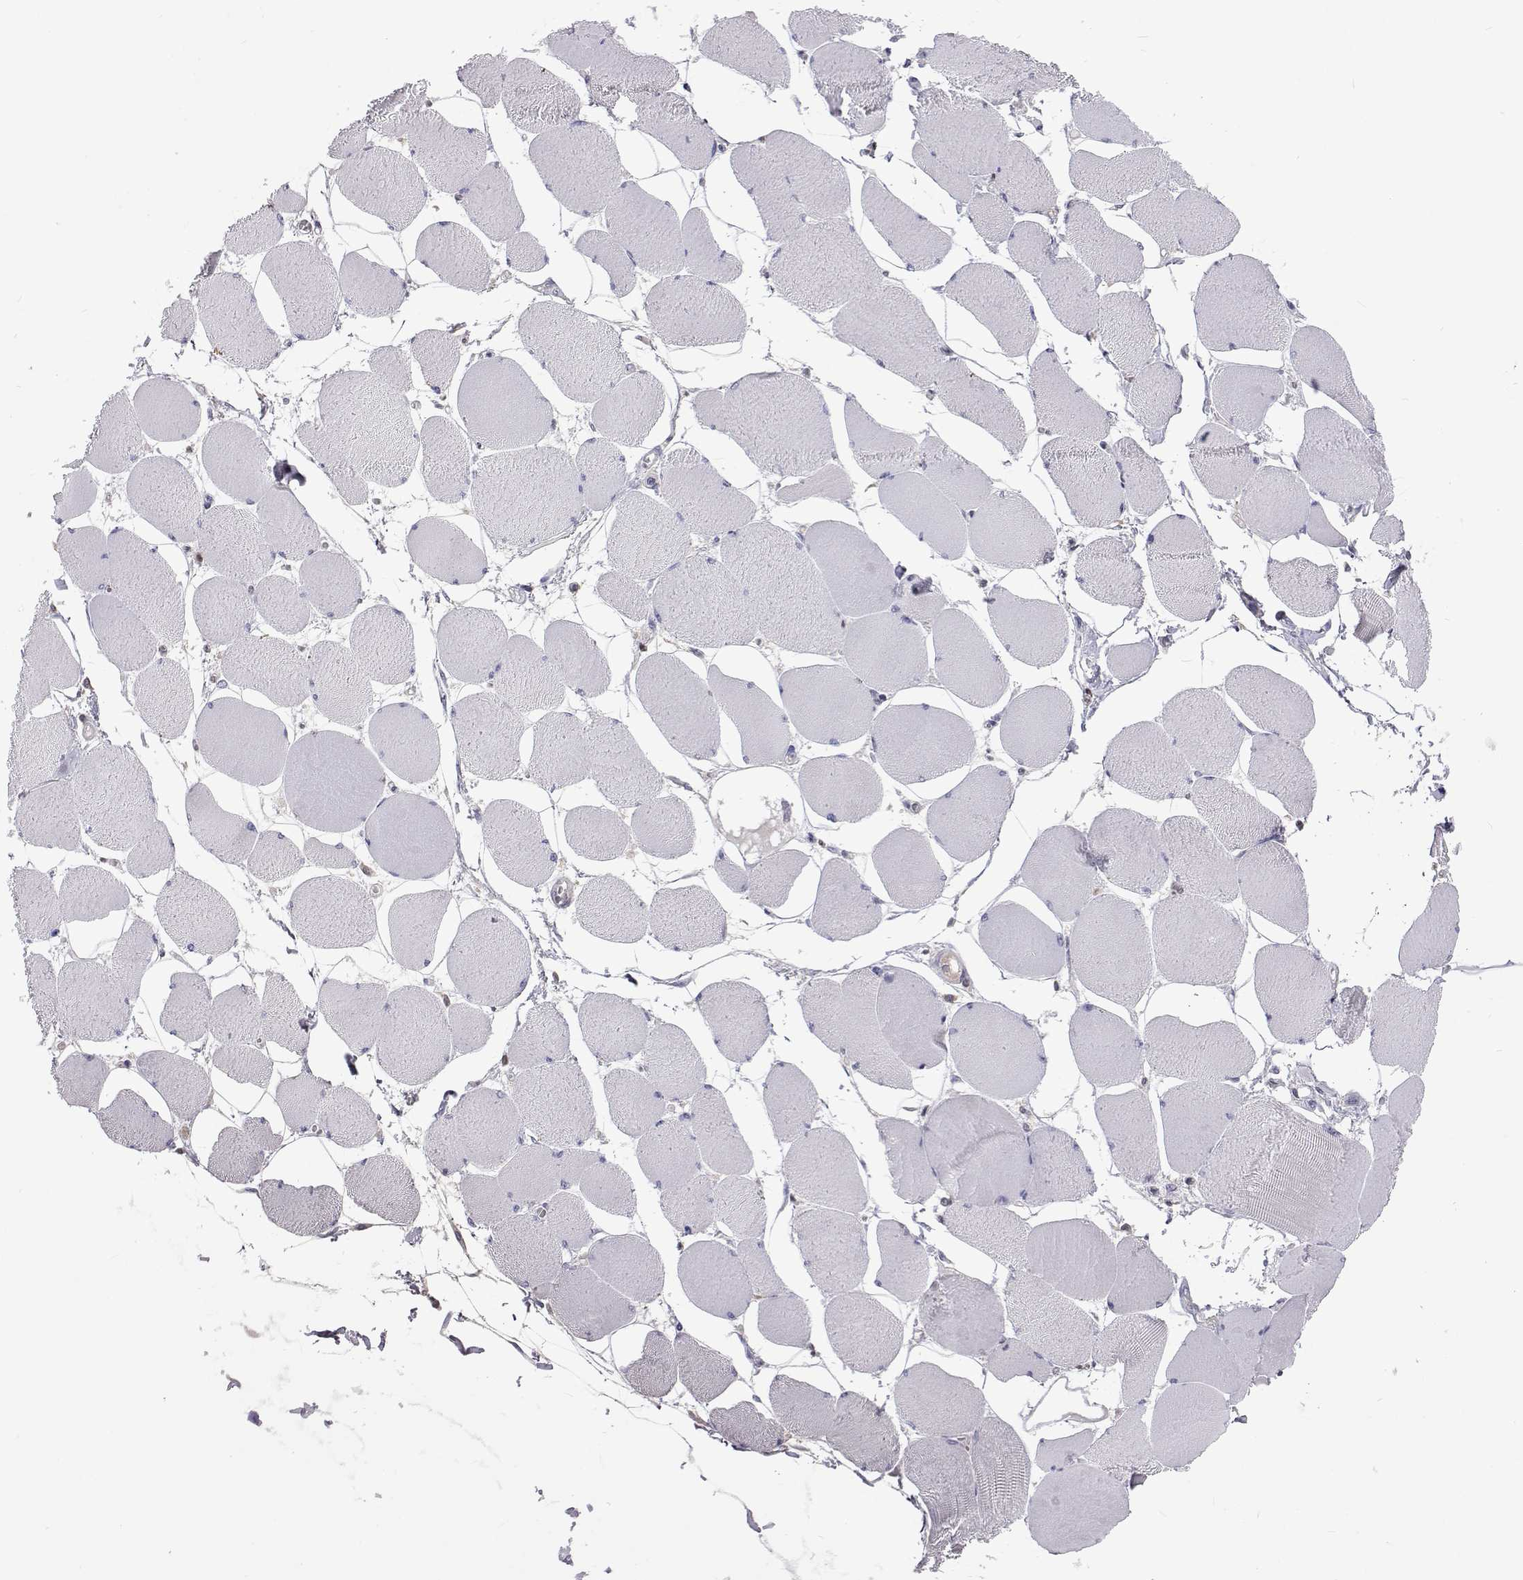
{"staining": {"intensity": "negative", "quantity": "none", "location": "none"}, "tissue": "skeletal muscle", "cell_type": "Myocytes", "image_type": "normal", "snomed": [{"axis": "morphology", "description": "Normal tissue, NOS"}, {"axis": "topography", "description": "Skeletal muscle"}], "caption": "Myocytes show no significant protein positivity in benign skeletal muscle.", "gene": "TCF15", "patient": {"sex": "female", "age": 75}}